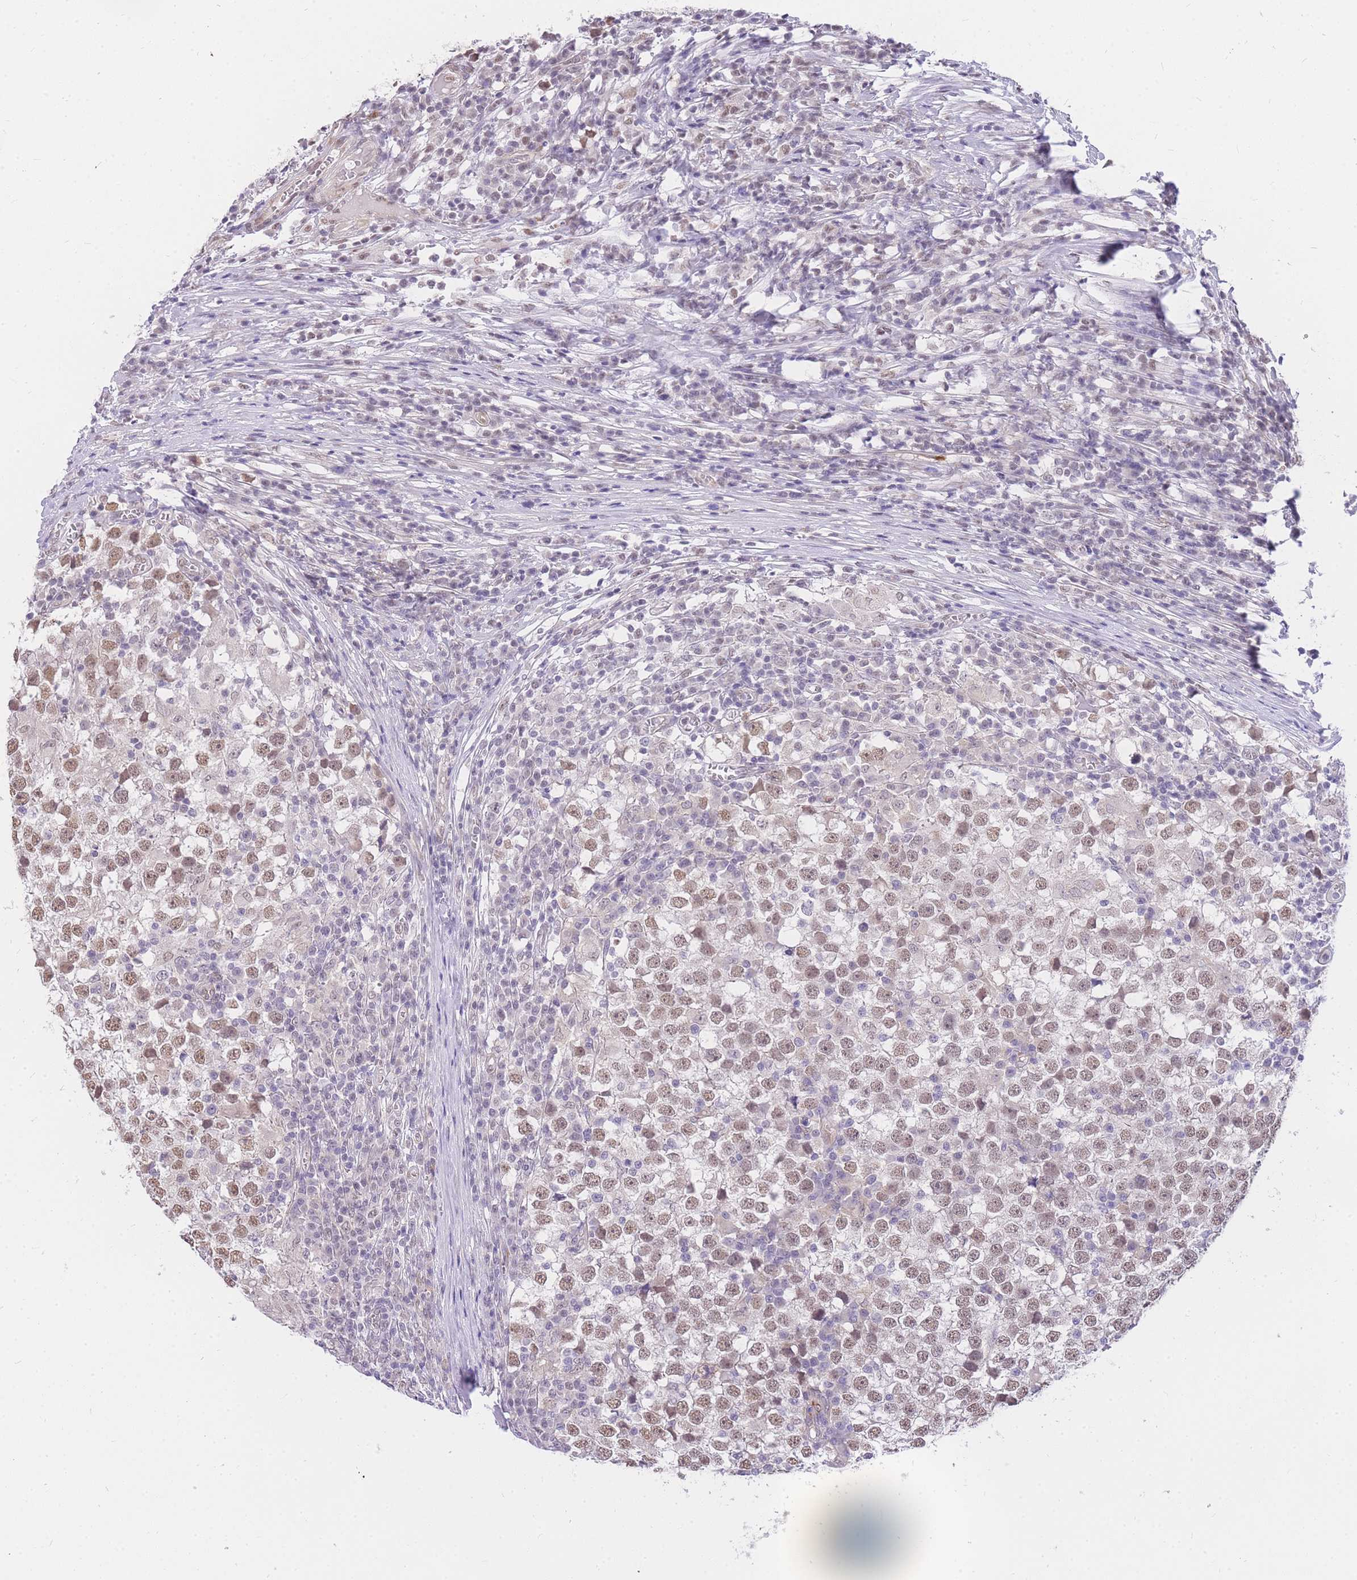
{"staining": {"intensity": "moderate", "quantity": "25%-75%", "location": "nuclear"}, "tissue": "testis cancer", "cell_type": "Tumor cells", "image_type": "cancer", "snomed": [{"axis": "morphology", "description": "Seminoma, NOS"}, {"axis": "topography", "description": "Testis"}], "caption": "IHC photomicrograph of neoplastic tissue: seminoma (testis) stained using immunohistochemistry (IHC) reveals medium levels of moderate protein expression localized specifically in the nuclear of tumor cells, appearing as a nuclear brown color.", "gene": "S100PBP", "patient": {"sex": "male", "age": 65}}